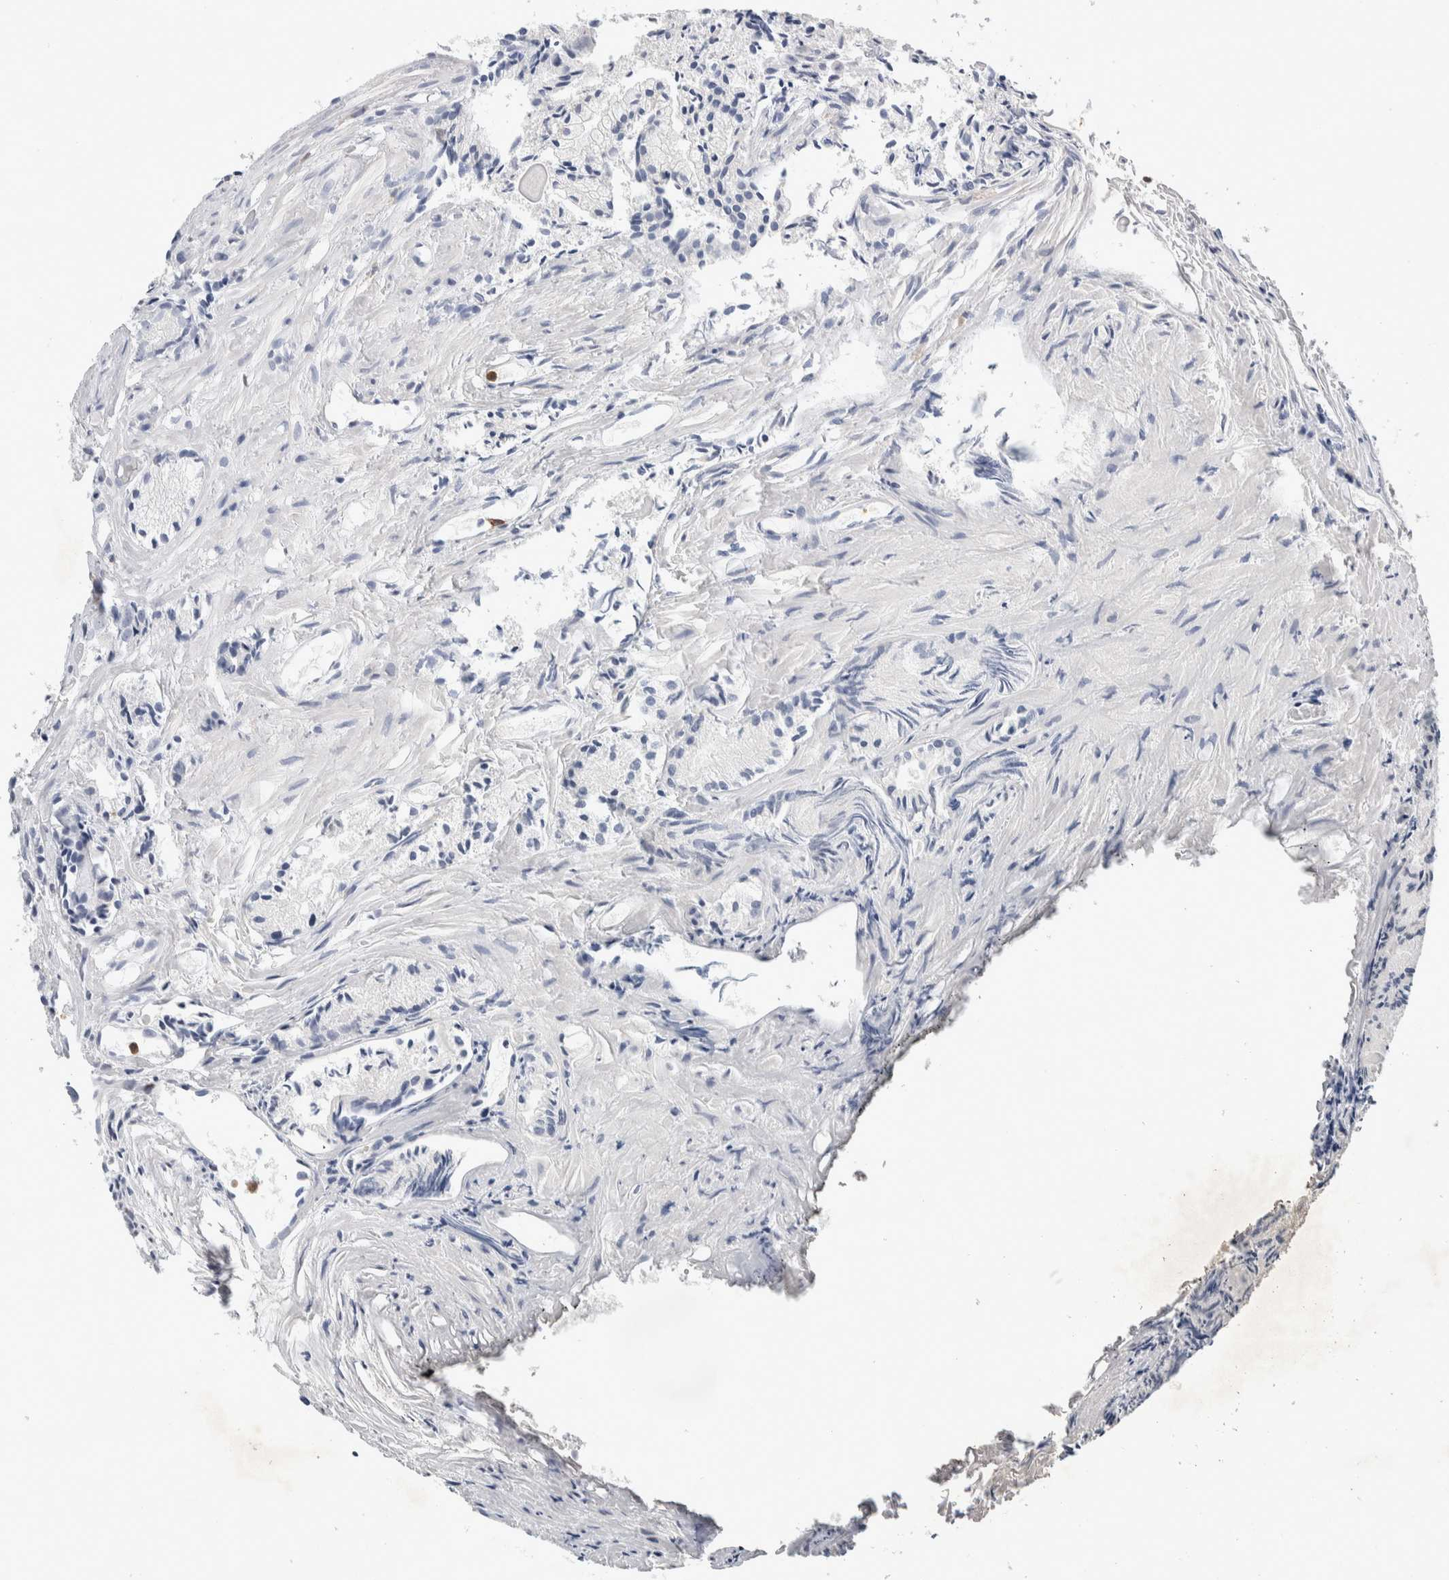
{"staining": {"intensity": "negative", "quantity": "none", "location": "none"}, "tissue": "prostate cancer", "cell_type": "Tumor cells", "image_type": "cancer", "snomed": [{"axis": "morphology", "description": "Adenocarcinoma, Low grade"}, {"axis": "topography", "description": "Prostate"}], "caption": "Tumor cells are negative for brown protein staining in prostate cancer.", "gene": "NCF2", "patient": {"sex": "male", "age": 72}}